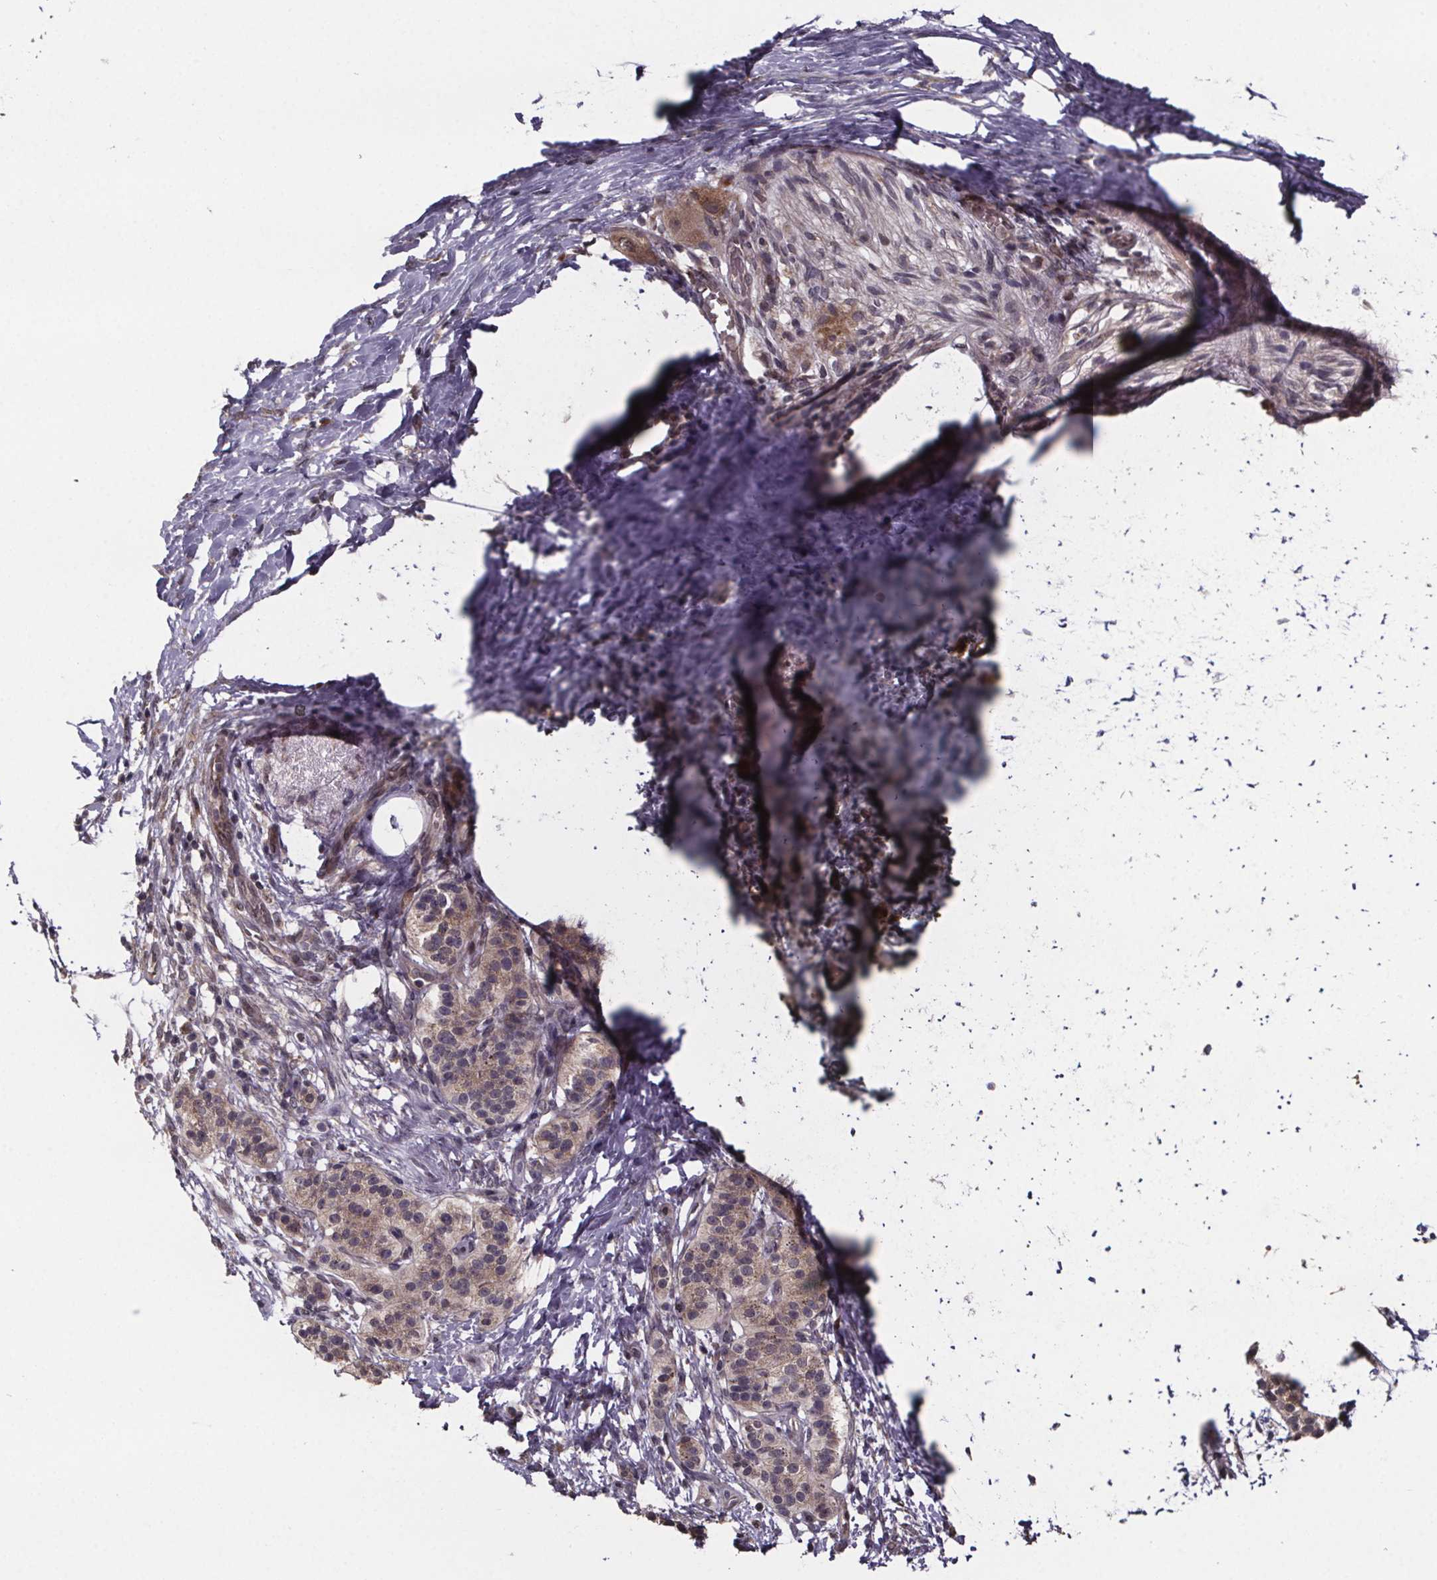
{"staining": {"intensity": "weak", "quantity": ">75%", "location": "cytoplasmic/membranous"}, "tissue": "pancreatic cancer", "cell_type": "Tumor cells", "image_type": "cancer", "snomed": [{"axis": "morphology", "description": "Adenocarcinoma, NOS"}, {"axis": "topography", "description": "Pancreas"}], "caption": "Protein staining of pancreatic cancer tissue demonstrates weak cytoplasmic/membranous positivity in about >75% of tumor cells. (DAB IHC, brown staining for protein, blue staining for nuclei).", "gene": "SAT1", "patient": {"sex": "female", "age": 72}}